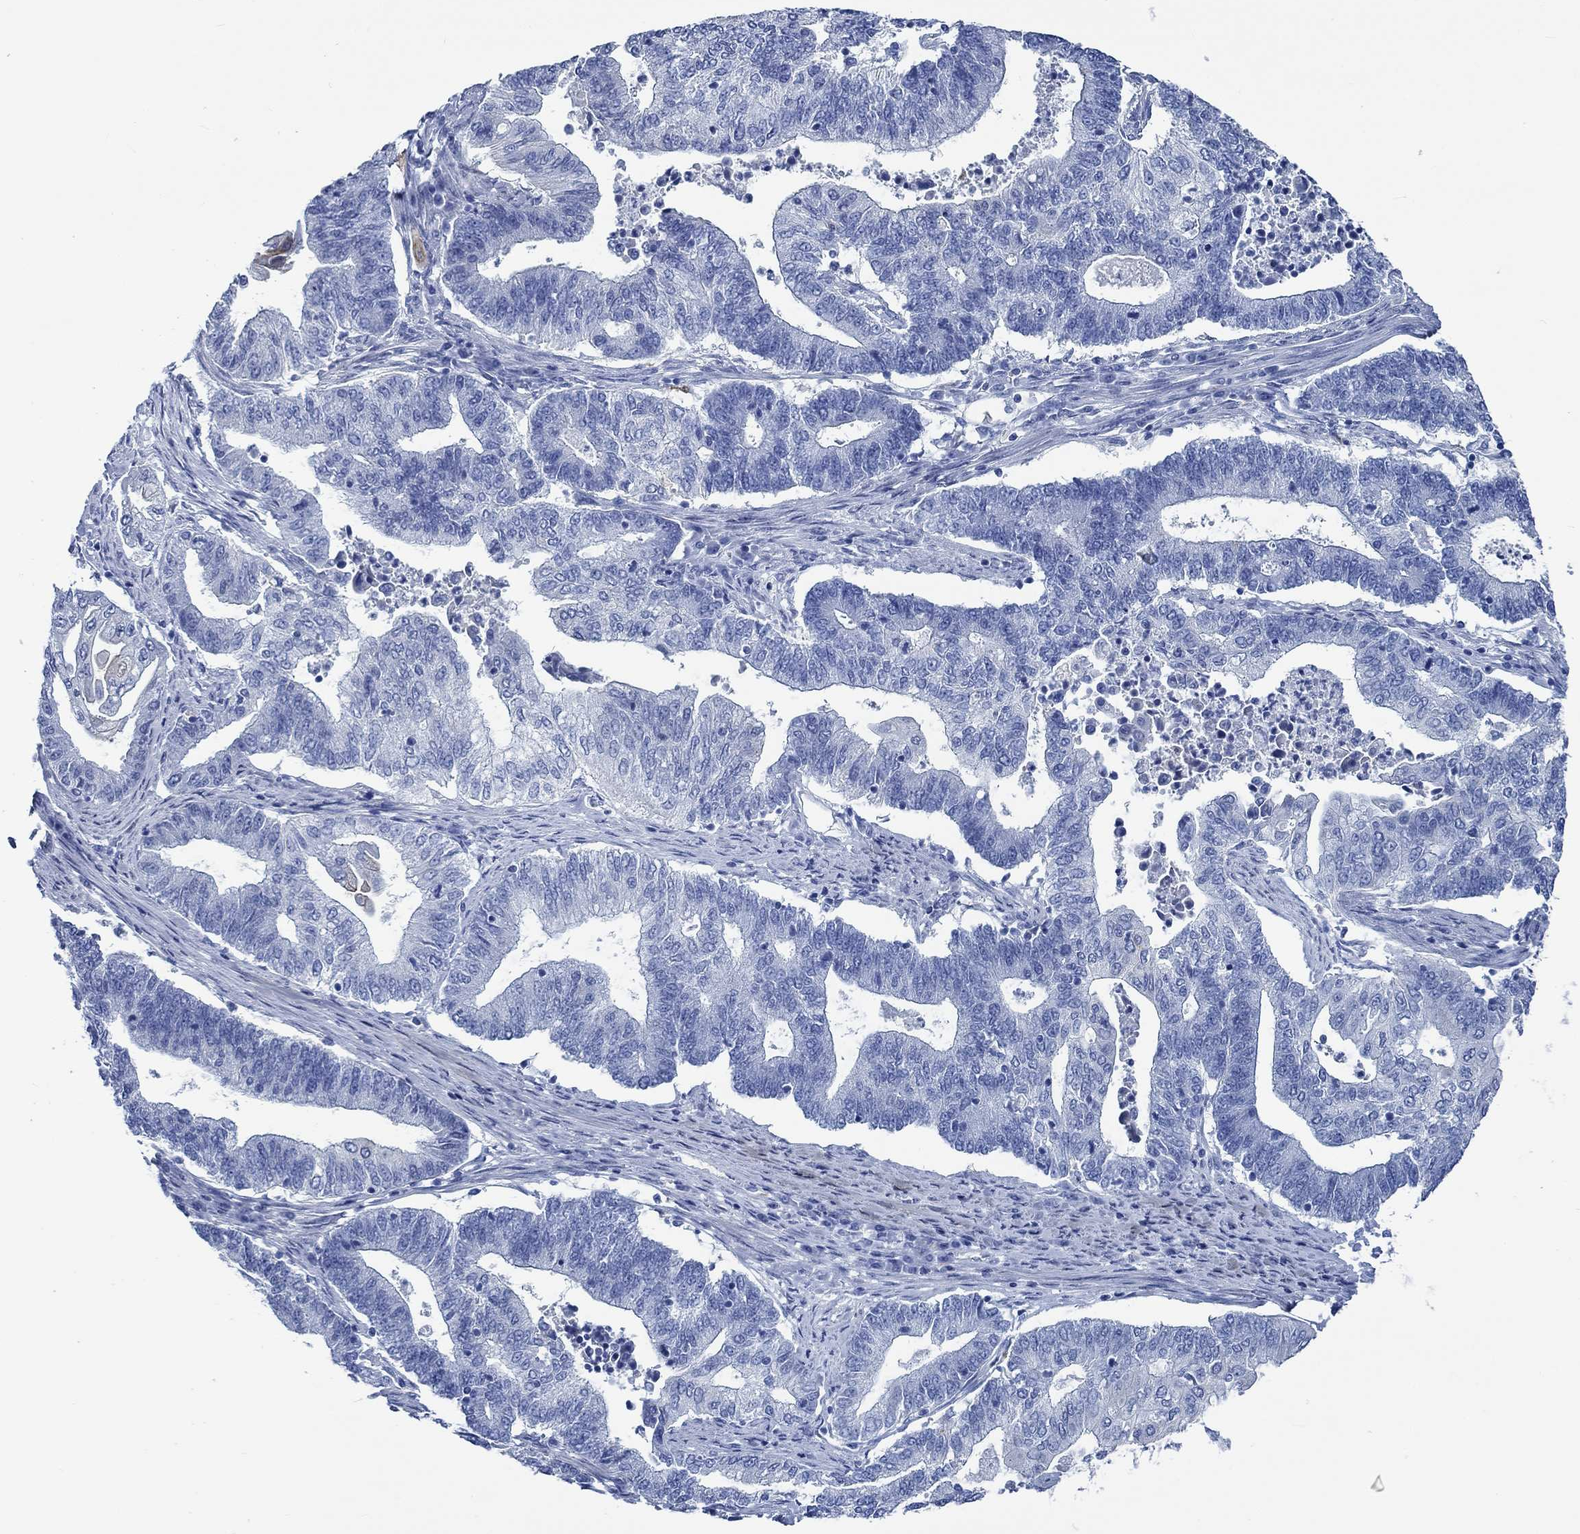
{"staining": {"intensity": "negative", "quantity": "none", "location": "none"}, "tissue": "endometrial cancer", "cell_type": "Tumor cells", "image_type": "cancer", "snomed": [{"axis": "morphology", "description": "Adenocarcinoma, NOS"}, {"axis": "topography", "description": "Uterus"}, {"axis": "topography", "description": "Endometrium"}], "caption": "This is an immunohistochemistry (IHC) histopathology image of endometrial adenocarcinoma. There is no expression in tumor cells.", "gene": "SVEP1", "patient": {"sex": "female", "age": 54}}